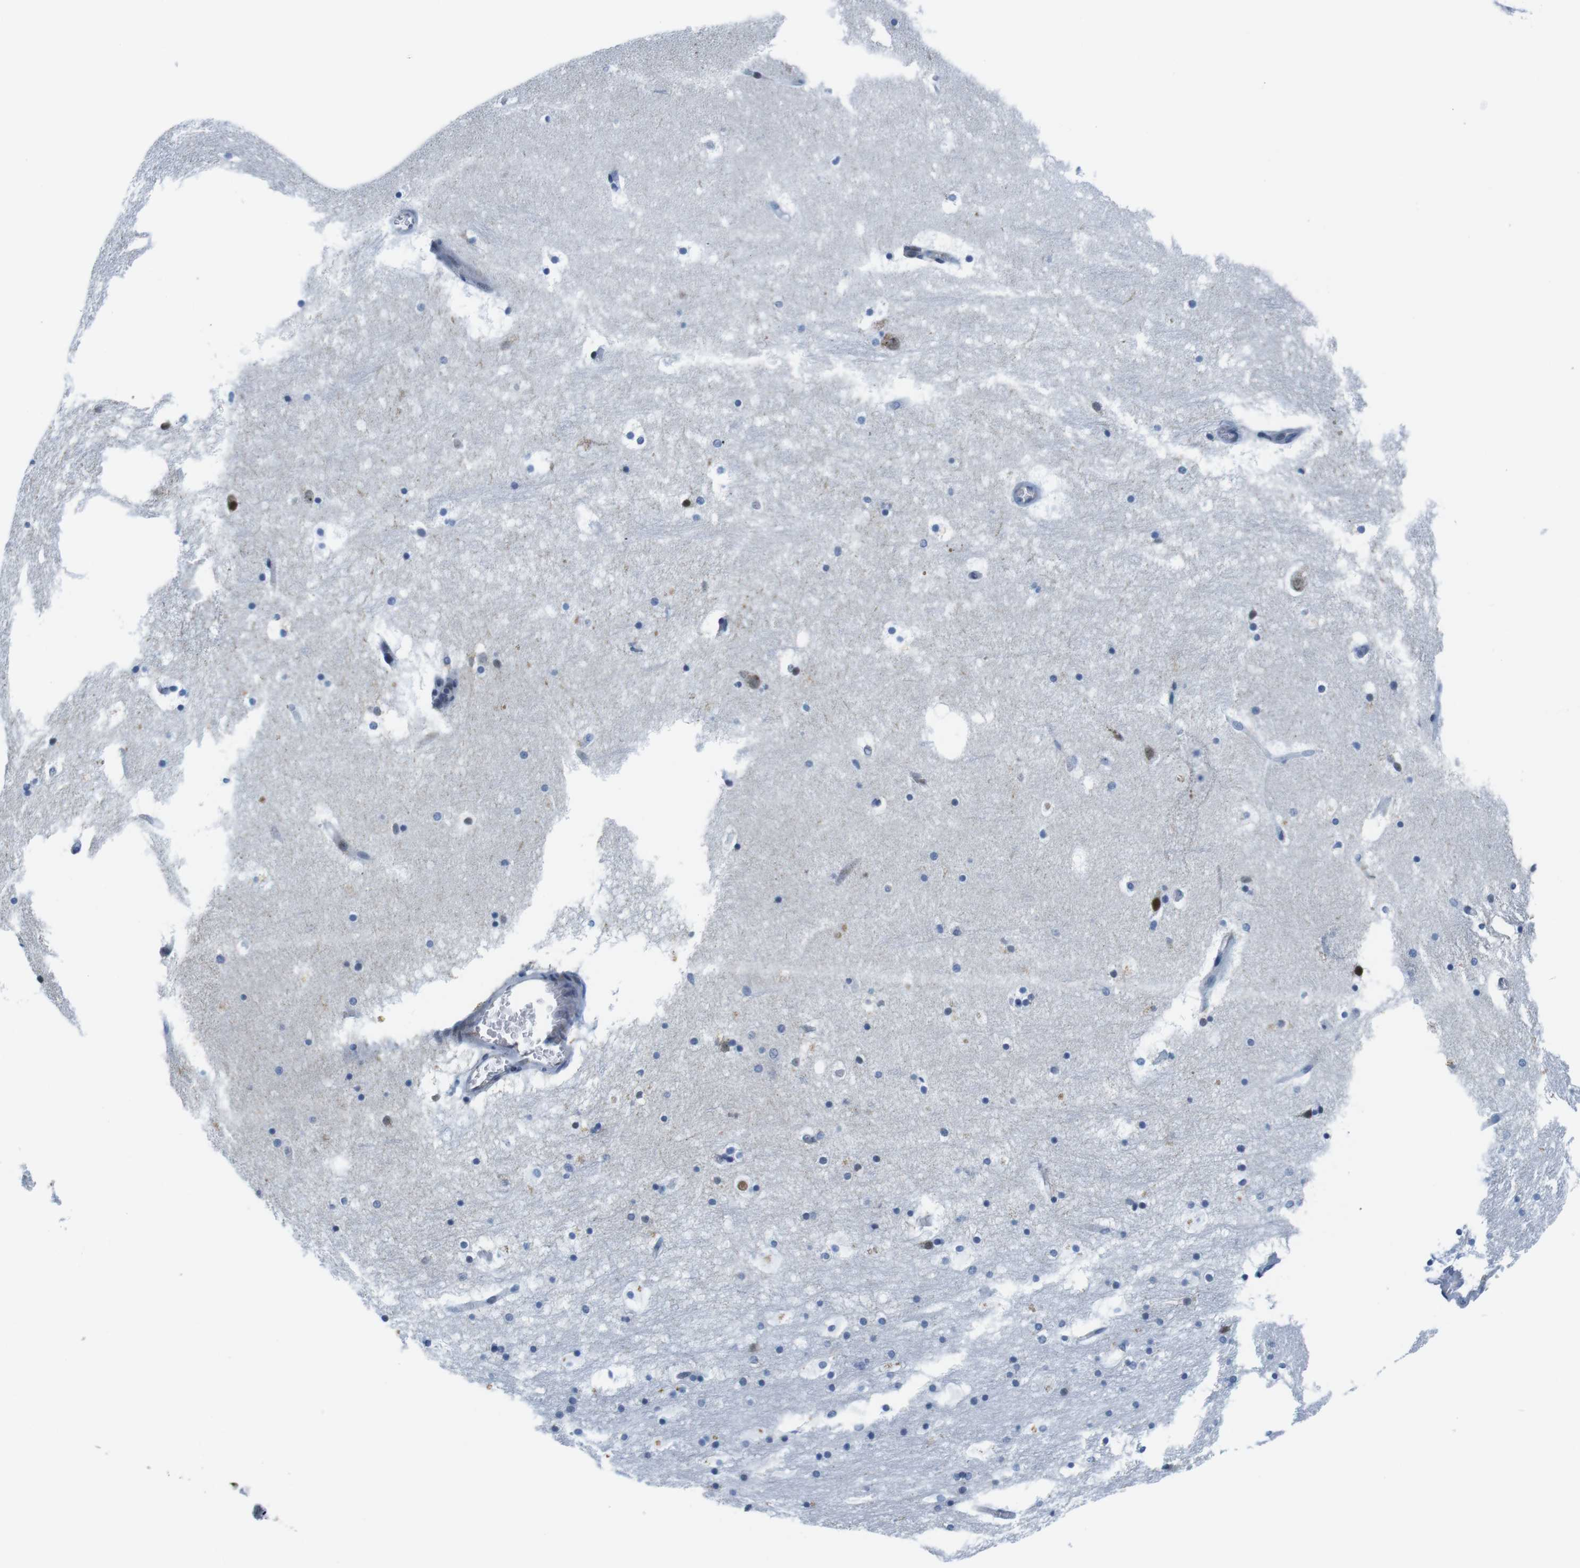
{"staining": {"intensity": "moderate", "quantity": "<25%", "location": "nuclear"}, "tissue": "hippocampus", "cell_type": "Glial cells", "image_type": "normal", "snomed": [{"axis": "morphology", "description": "Normal tissue, NOS"}, {"axis": "topography", "description": "Hippocampus"}], "caption": "The immunohistochemical stain shows moderate nuclear staining in glial cells of benign hippocampus.", "gene": "MLH1", "patient": {"sex": "male", "age": 45}}